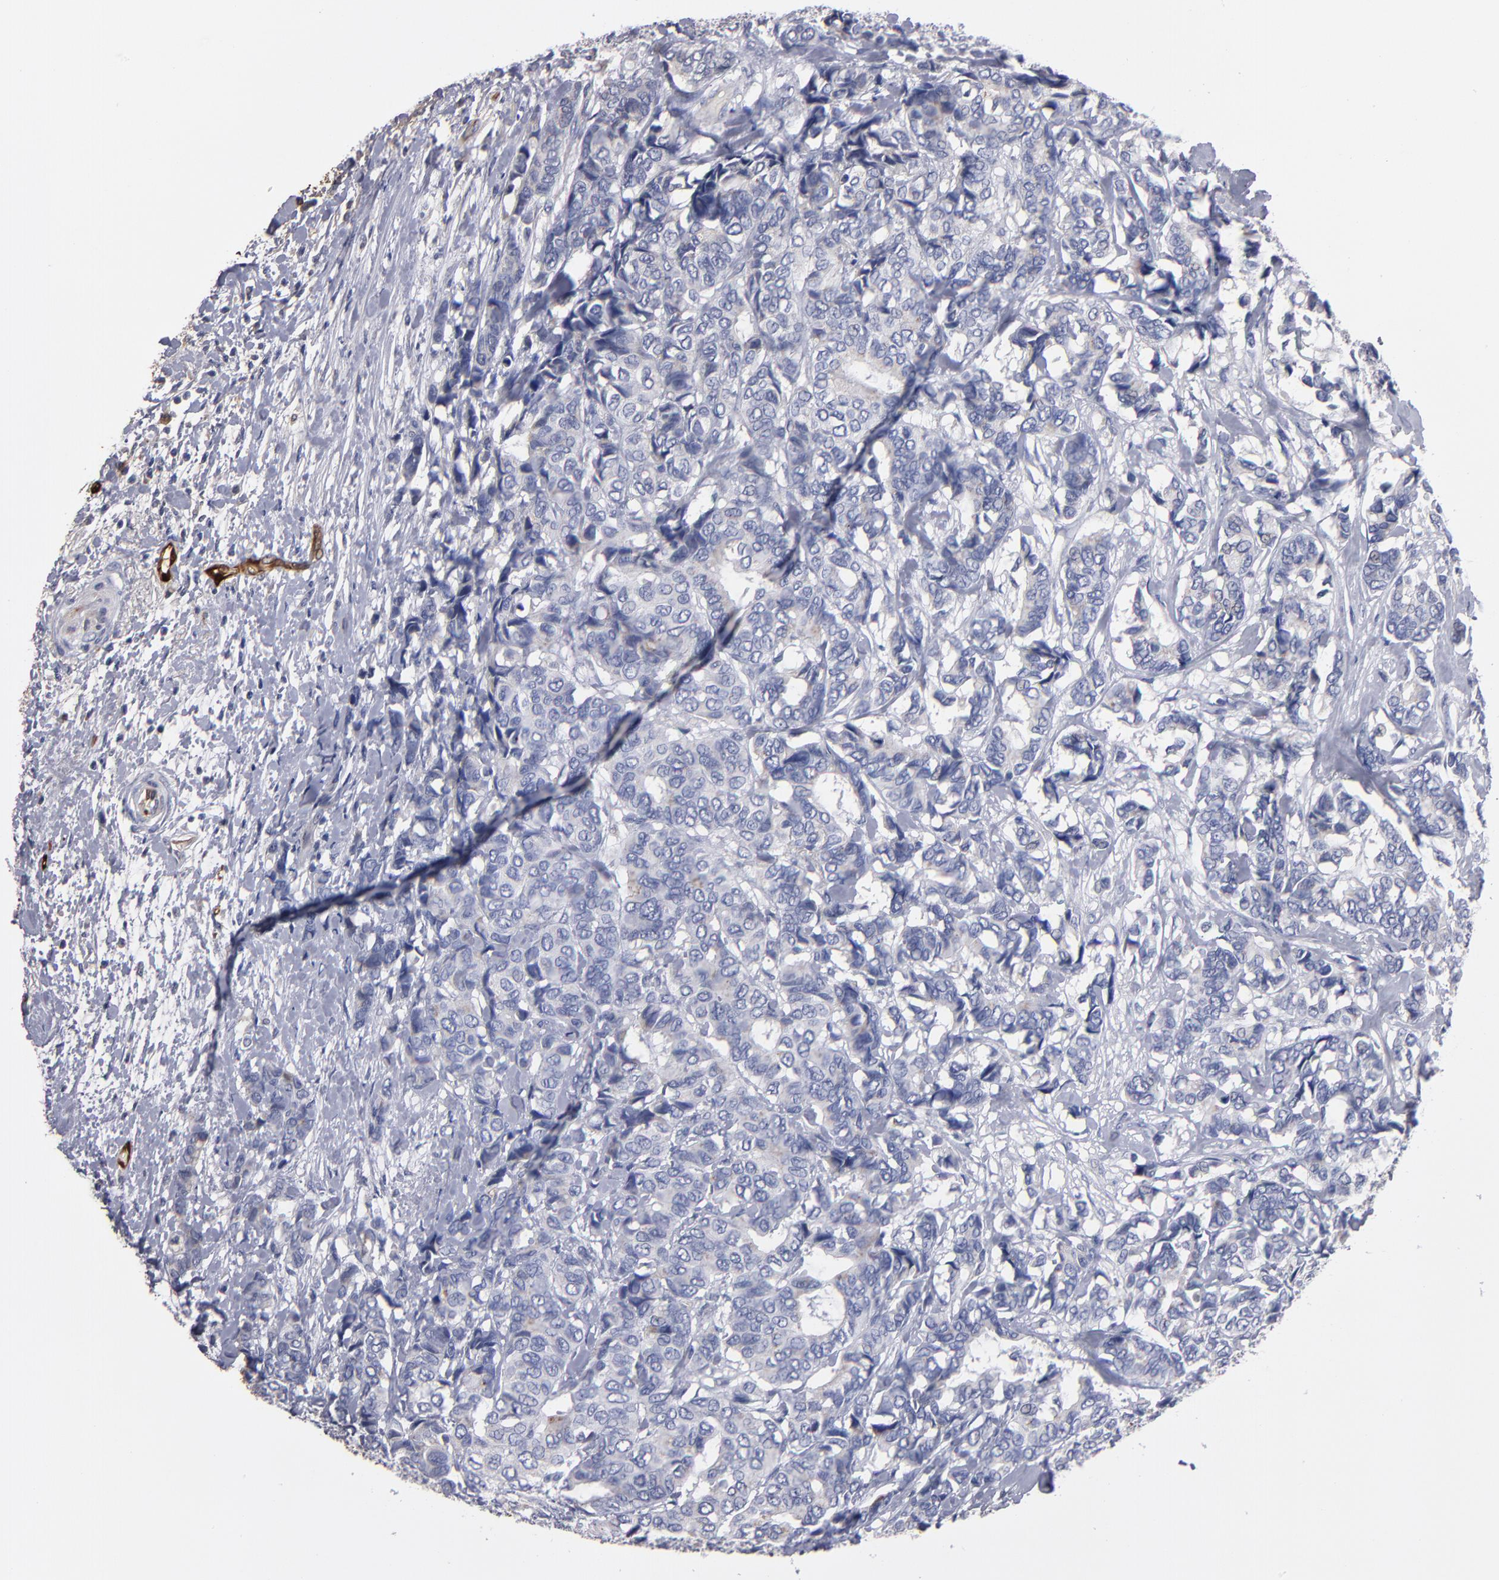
{"staining": {"intensity": "negative", "quantity": "none", "location": "none"}, "tissue": "breast cancer", "cell_type": "Tumor cells", "image_type": "cancer", "snomed": [{"axis": "morphology", "description": "Duct carcinoma"}, {"axis": "topography", "description": "Breast"}], "caption": "Tumor cells show no significant protein expression in breast cancer (intraductal carcinoma).", "gene": "FABP4", "patient": {"sex": "female", "age": 87}}